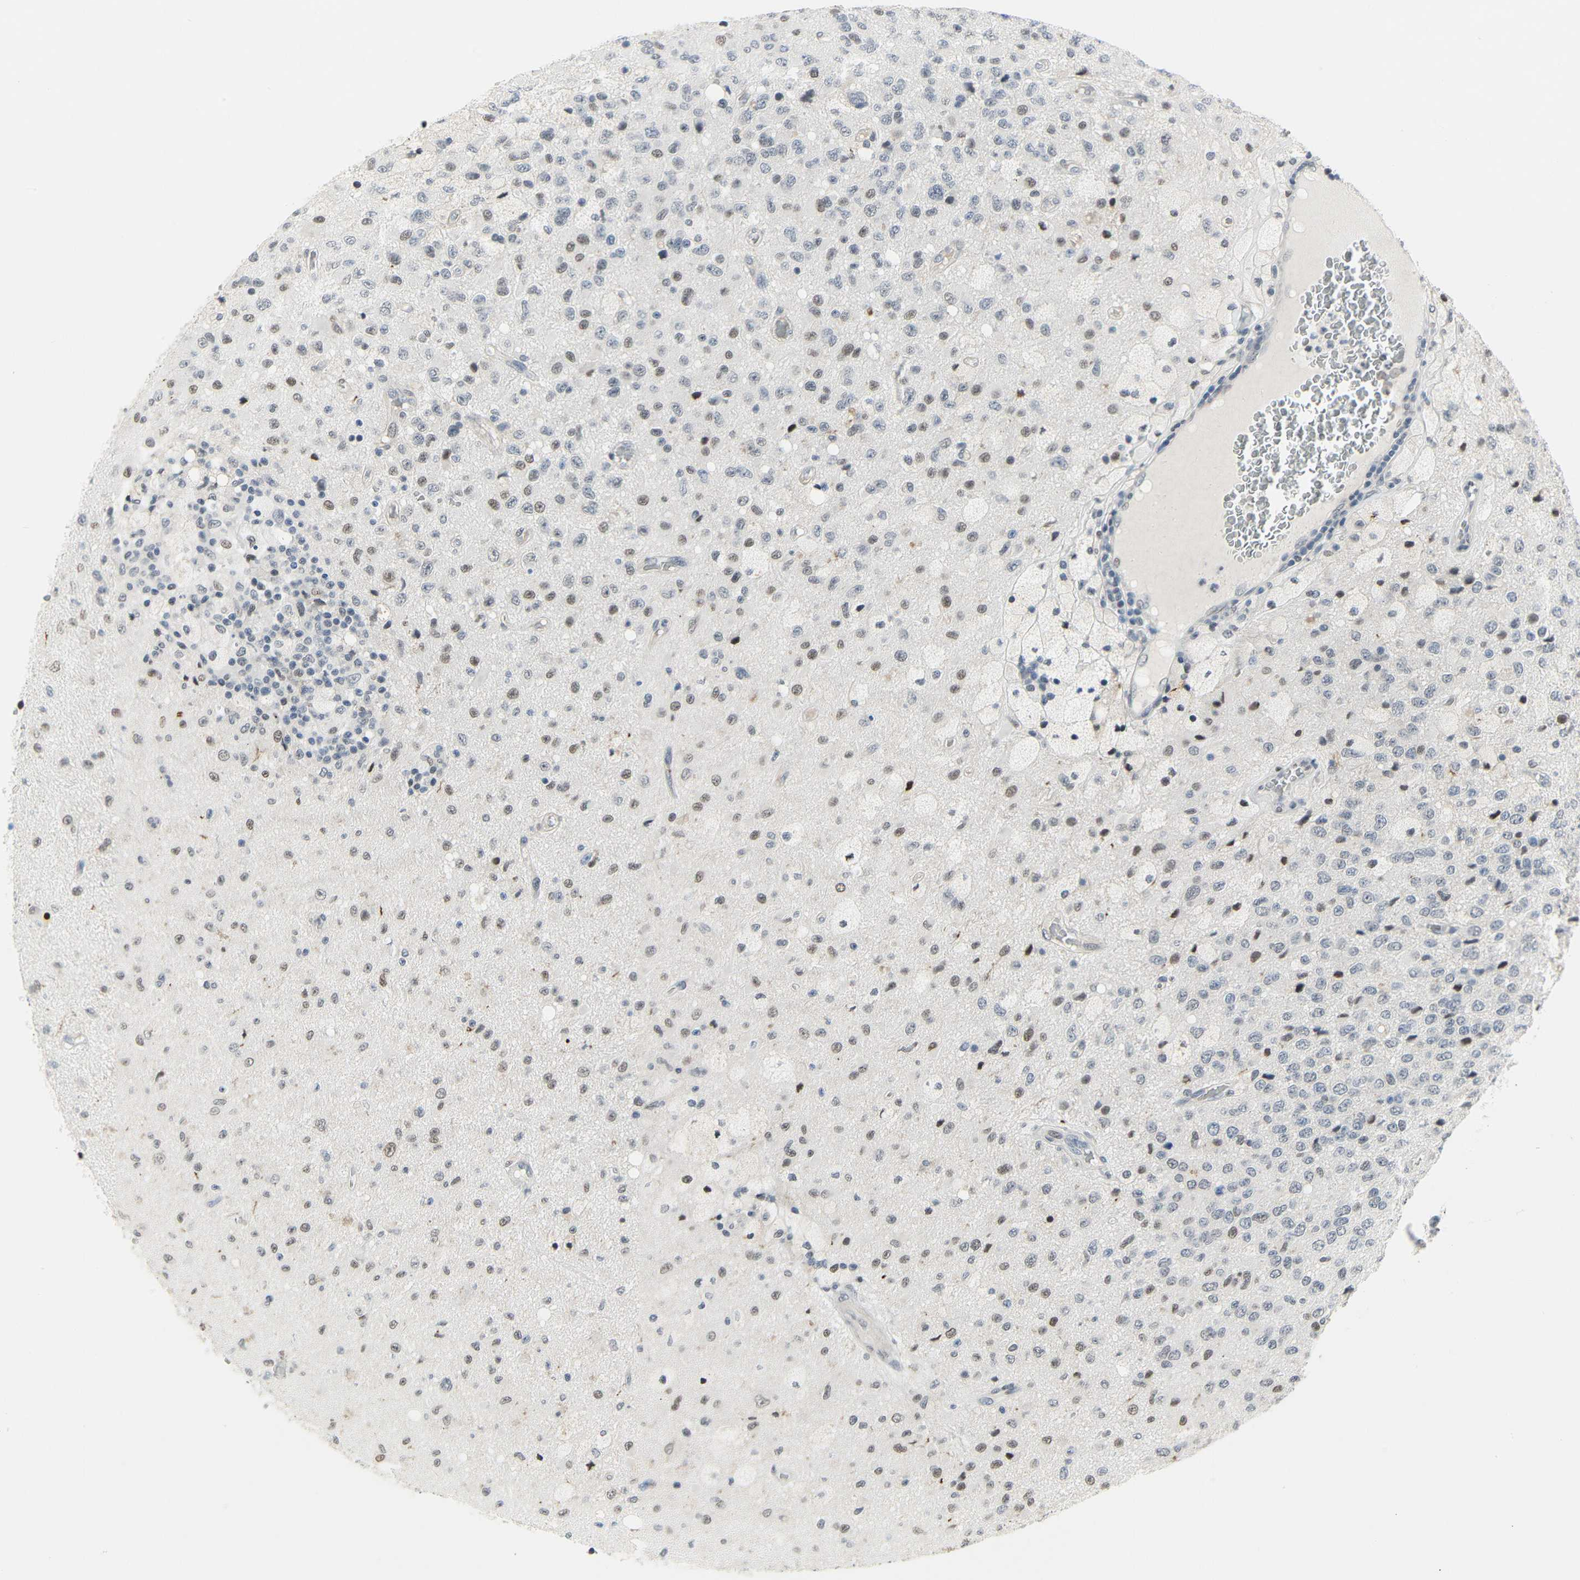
{"staining": {"intensity": "moderate", "quantity": ">75%", "location": "nuclear"}, "tissue": "glioma", "cell_type": "Tumor cells", "image_type": "cancer", "snomed": [{"axis": "morphology", "description": "Glioma, malignant, High grade"}, {"axis": "topography", "description": "pancreas cauda"}], "caption": "Protein expression analysis of glioma exhibits moderate nuclear positivity in about >75% of tumor cells.", "gene": "IMPG2", "patient": {"sex": "male", "age": 60}}